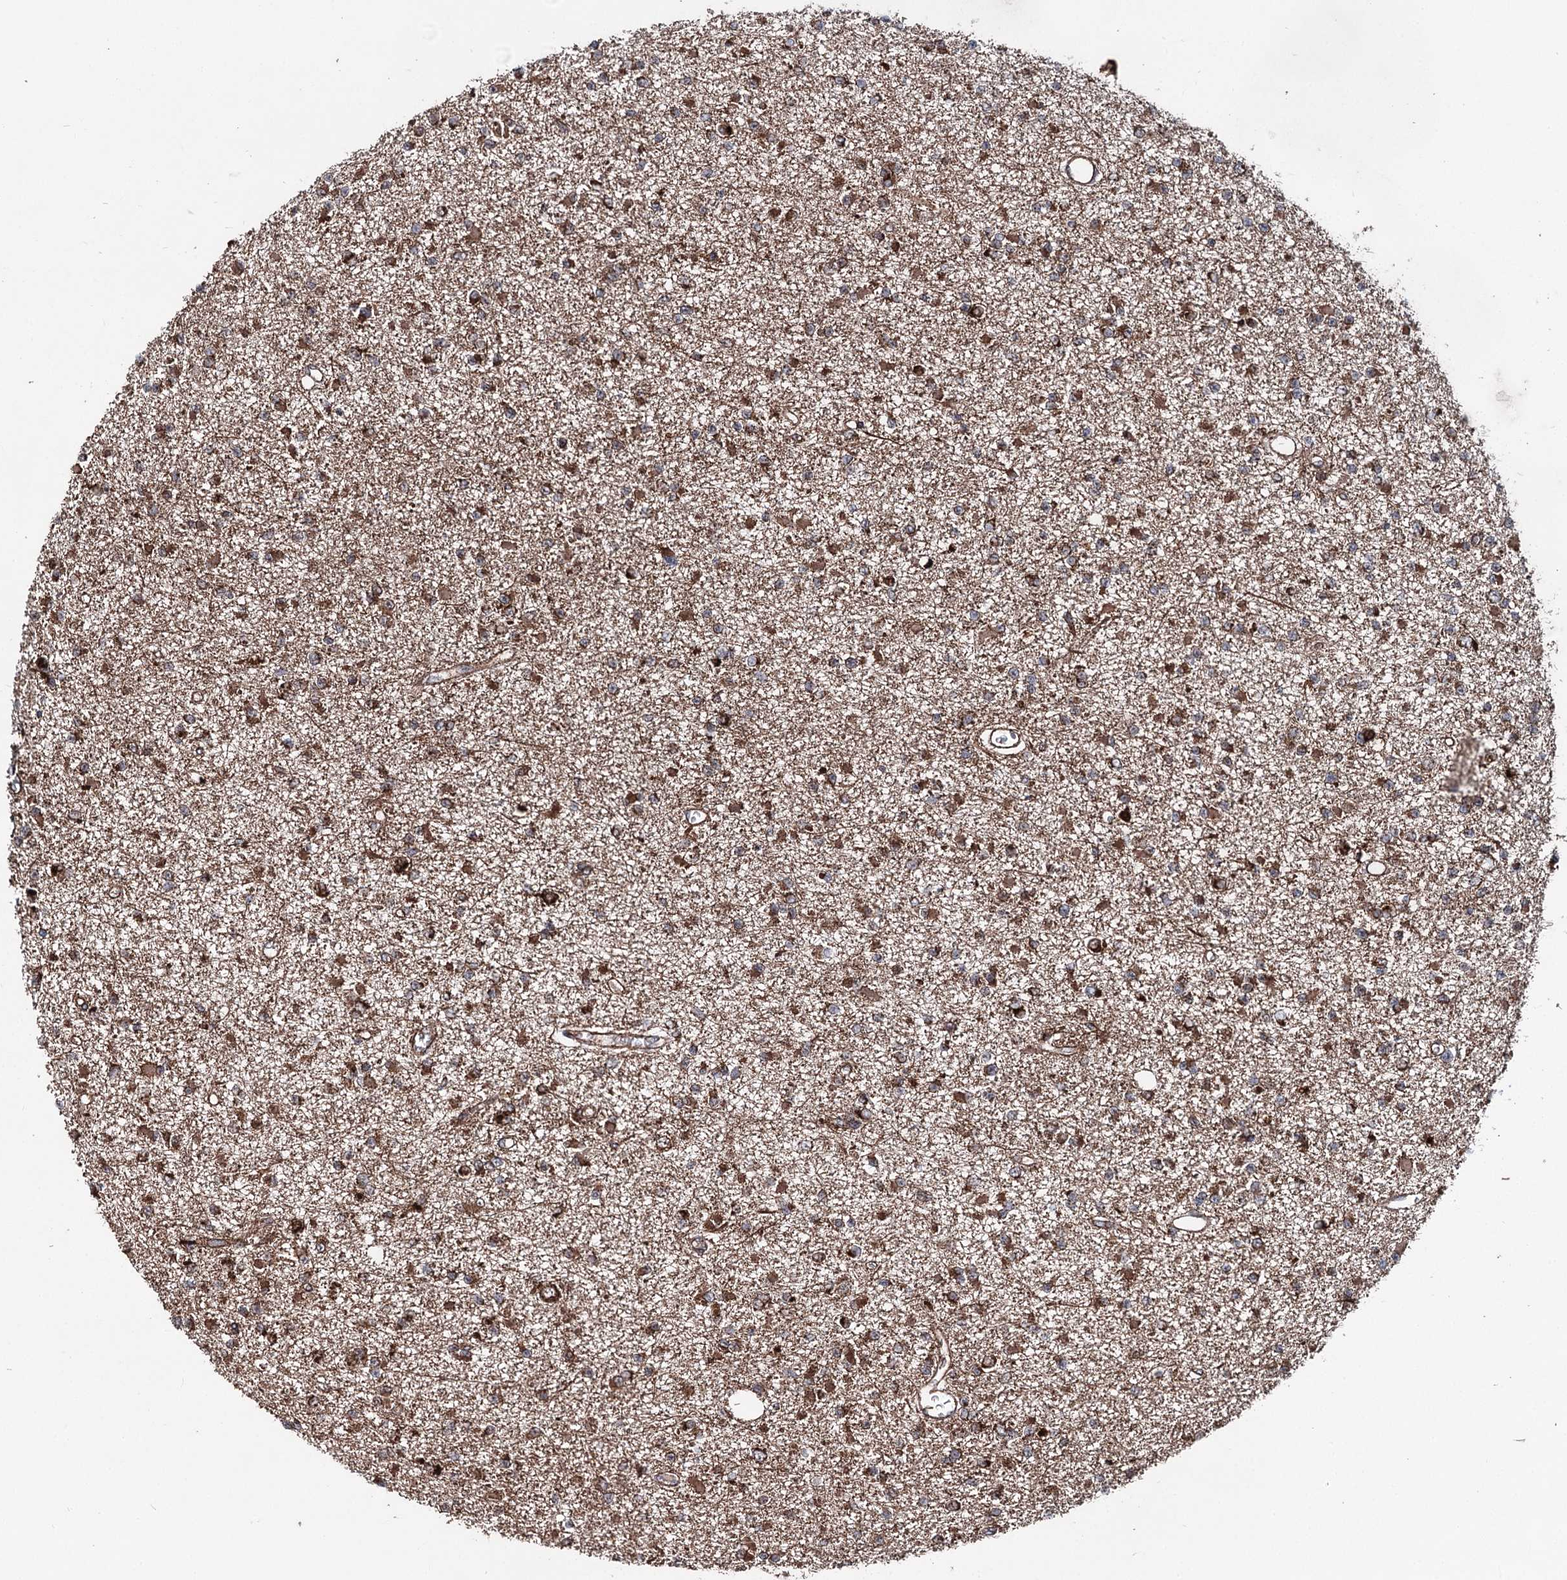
{"staining": {"intensity": "moderate", "quantity": ">75%", "location": "cytoplasmic/membranous"}, "tissue": "glioma", "cell_type": "Tumor cells", "image_type": "cancer", "snomed": [{"axis": "morphology", "description": "Glioma, malignant, Low grade"}, {"axis": "topography", "description": "Brain"}], "caption": "Immunohistochemical staining of low-grade glioma (malignant) demonstrates medium levels of moderate cytoplasmic/membranous protein positivity in about >75% of tumor cells. The staining was performed using DAB (3,3'-diaminobenzidine), with brown indicating positive protein expression. Nuclei are stained blue with hematoxylin.", "gene": "FGFR1OP2", "patient": {"sex": "female", "age": 22}}